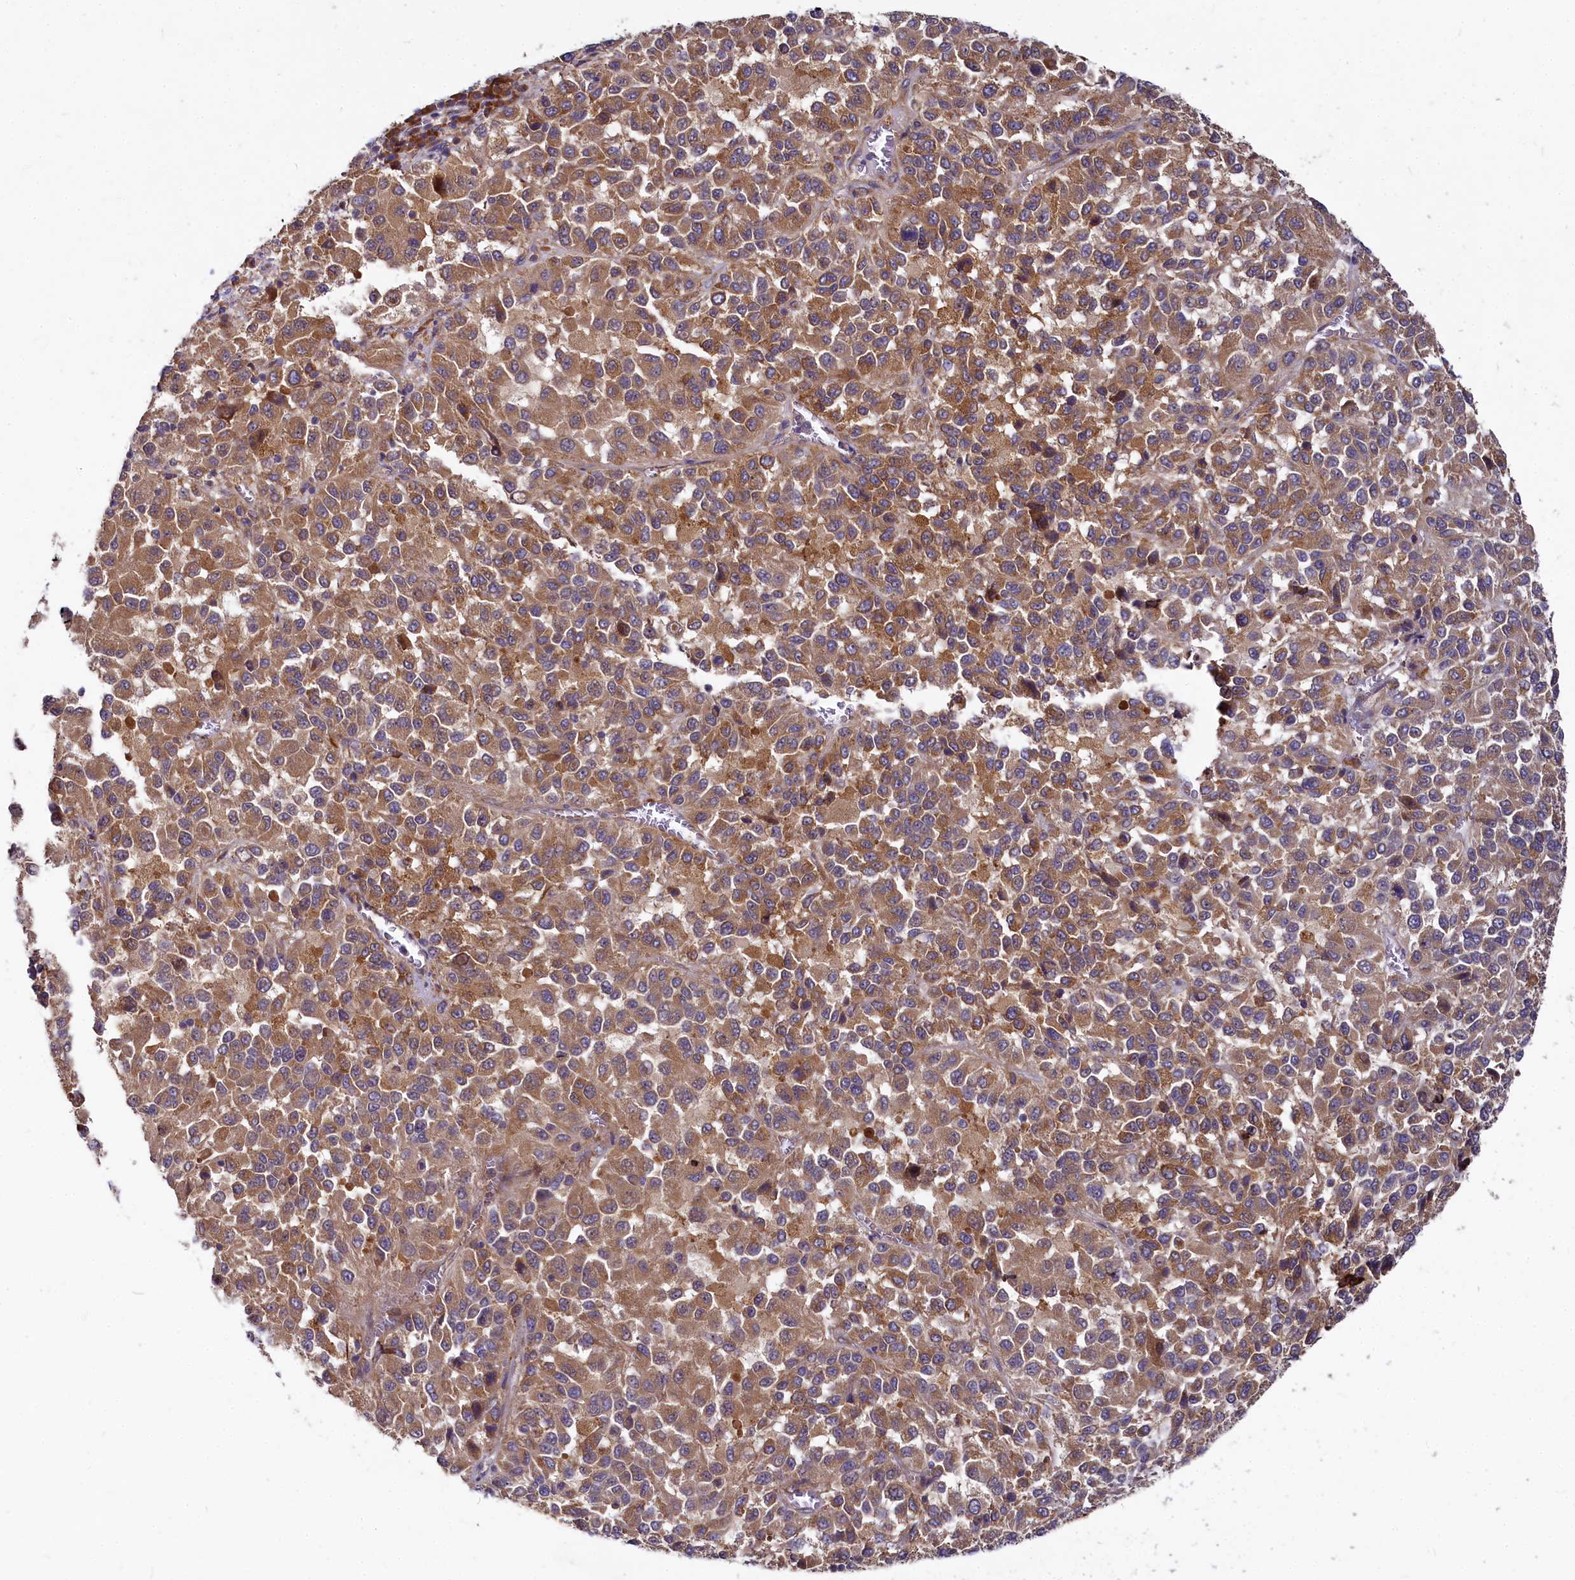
{"staining": {"intensity": "moderate", "quantity": ">75%", "location": "cytoplasmic/membranous"}, "tissue": "melanoma", "cell_type": "Tumor cells", "image_type": "cancer", "snomed": [{"axis": "morphology", "description": "Malignant melanoma, Metastatic site"}, {"axis": "topography", "description": "Lung"}], "caption": "Approximately >75% of tumor cells in malignant melanoma (metastatic site) demonstrate moderate cytoplasmic/membranous protein expression as visualized by brown immunohistochemical staining.", "gene": "EIF2B2", "patient": {"sex": "male", "age": 64}}